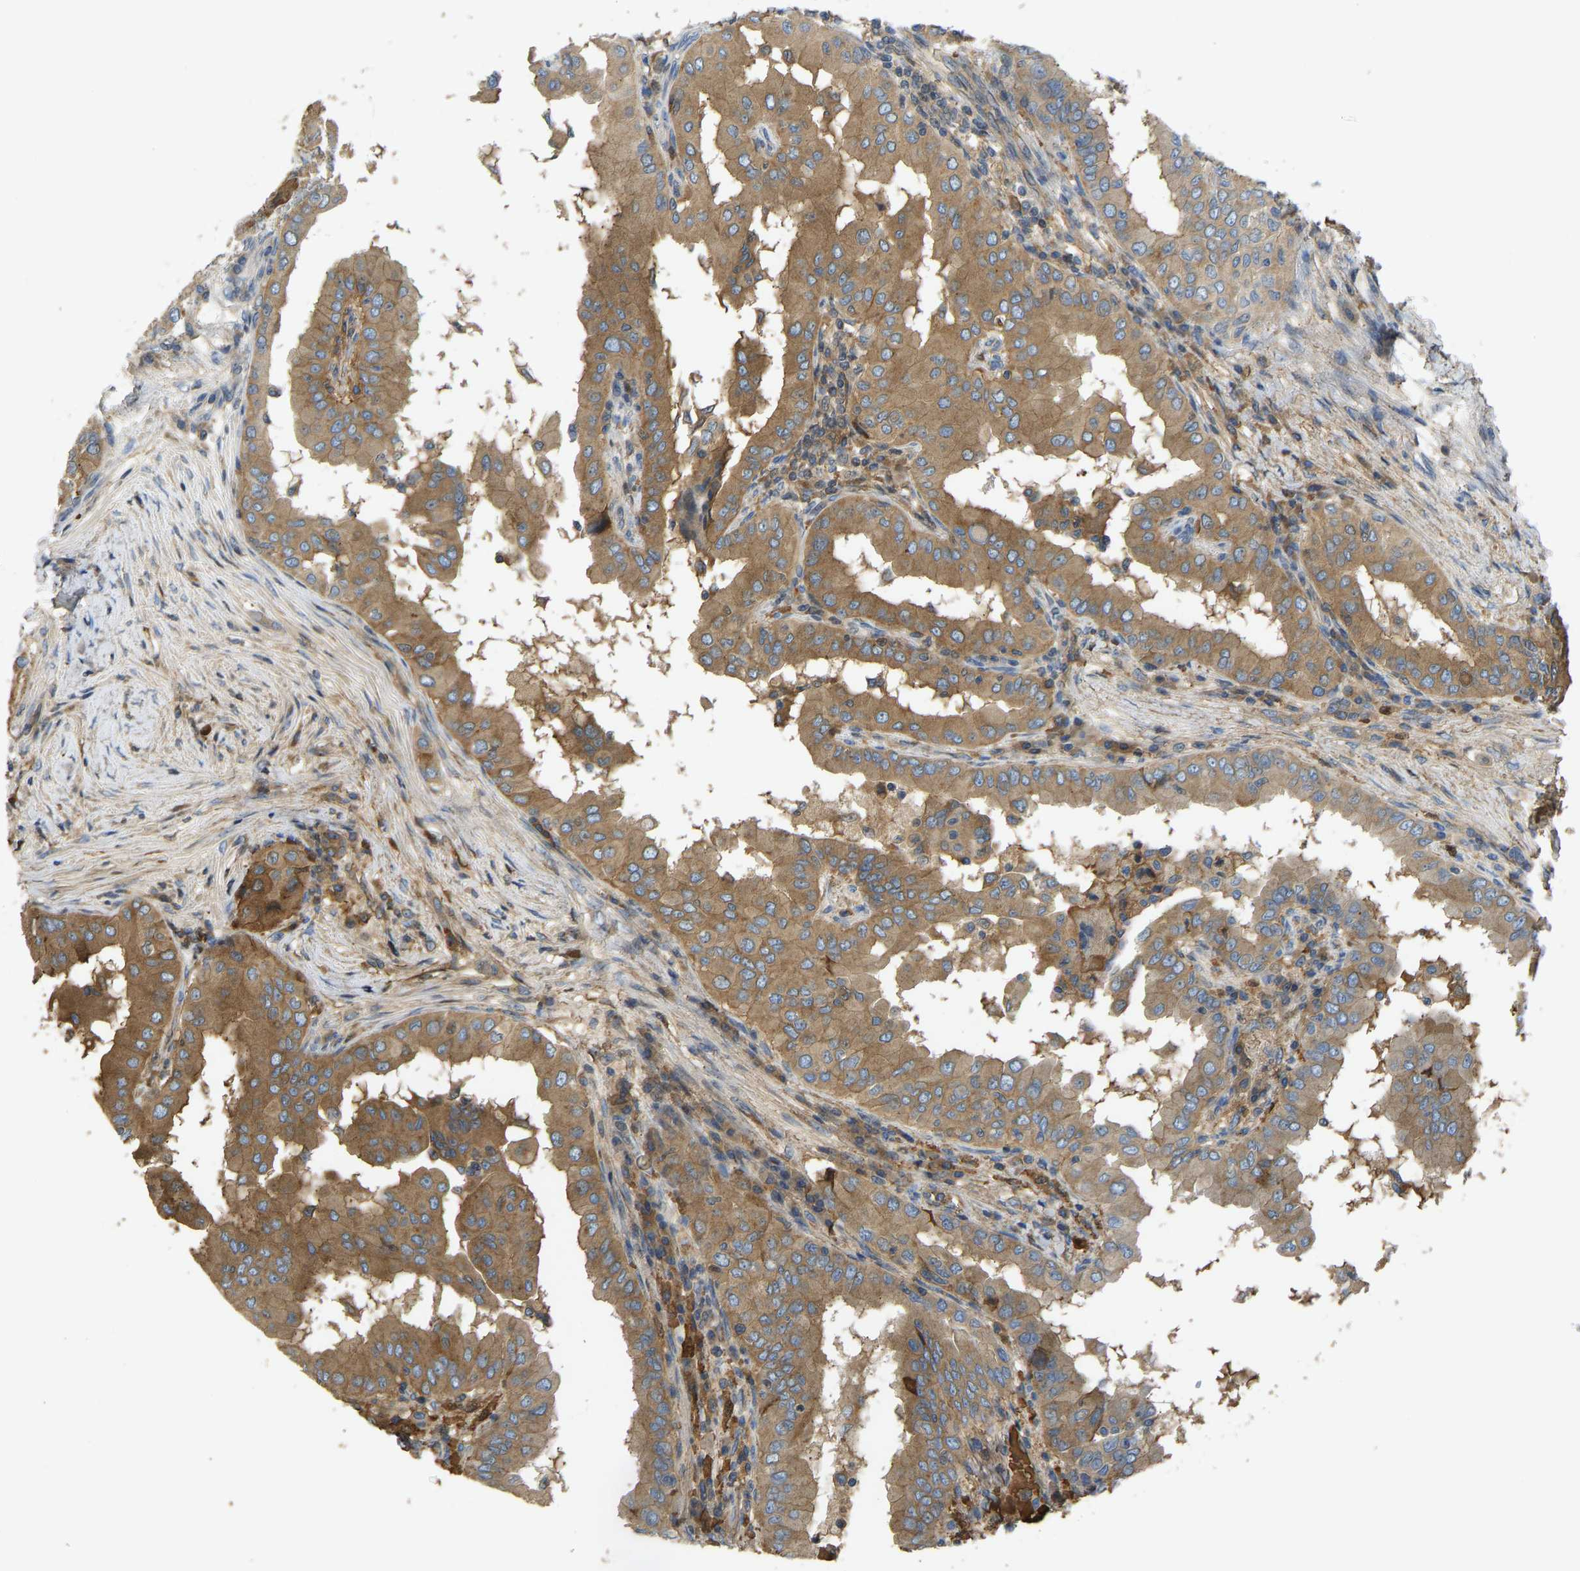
{"staining": {"intensity": "moderate", "quantity": ">75%", "location": "cytoplasmic/membranous"}, "tissue": "thyroid cancer", "cell_type": "Tumor cells", "image_type": "cancer", "snomed": [{"axis": "morphology", "description": "Papillary adenocarcinoma, NOS"}, {"axis": "topography", "description": "Thyroid gland"}], "caption": "The micrograph displays immunohistochemical staining of thyroid papillary adenocarcinoma. There is moderate cytoplasmic/membranous staining is present in approximately >75% of tumor cells. The protein is shown in brown color, while the nuclei are stained blue.", "gene": "VCPKMT", "patient": {"sex": "male", "age": 33}}